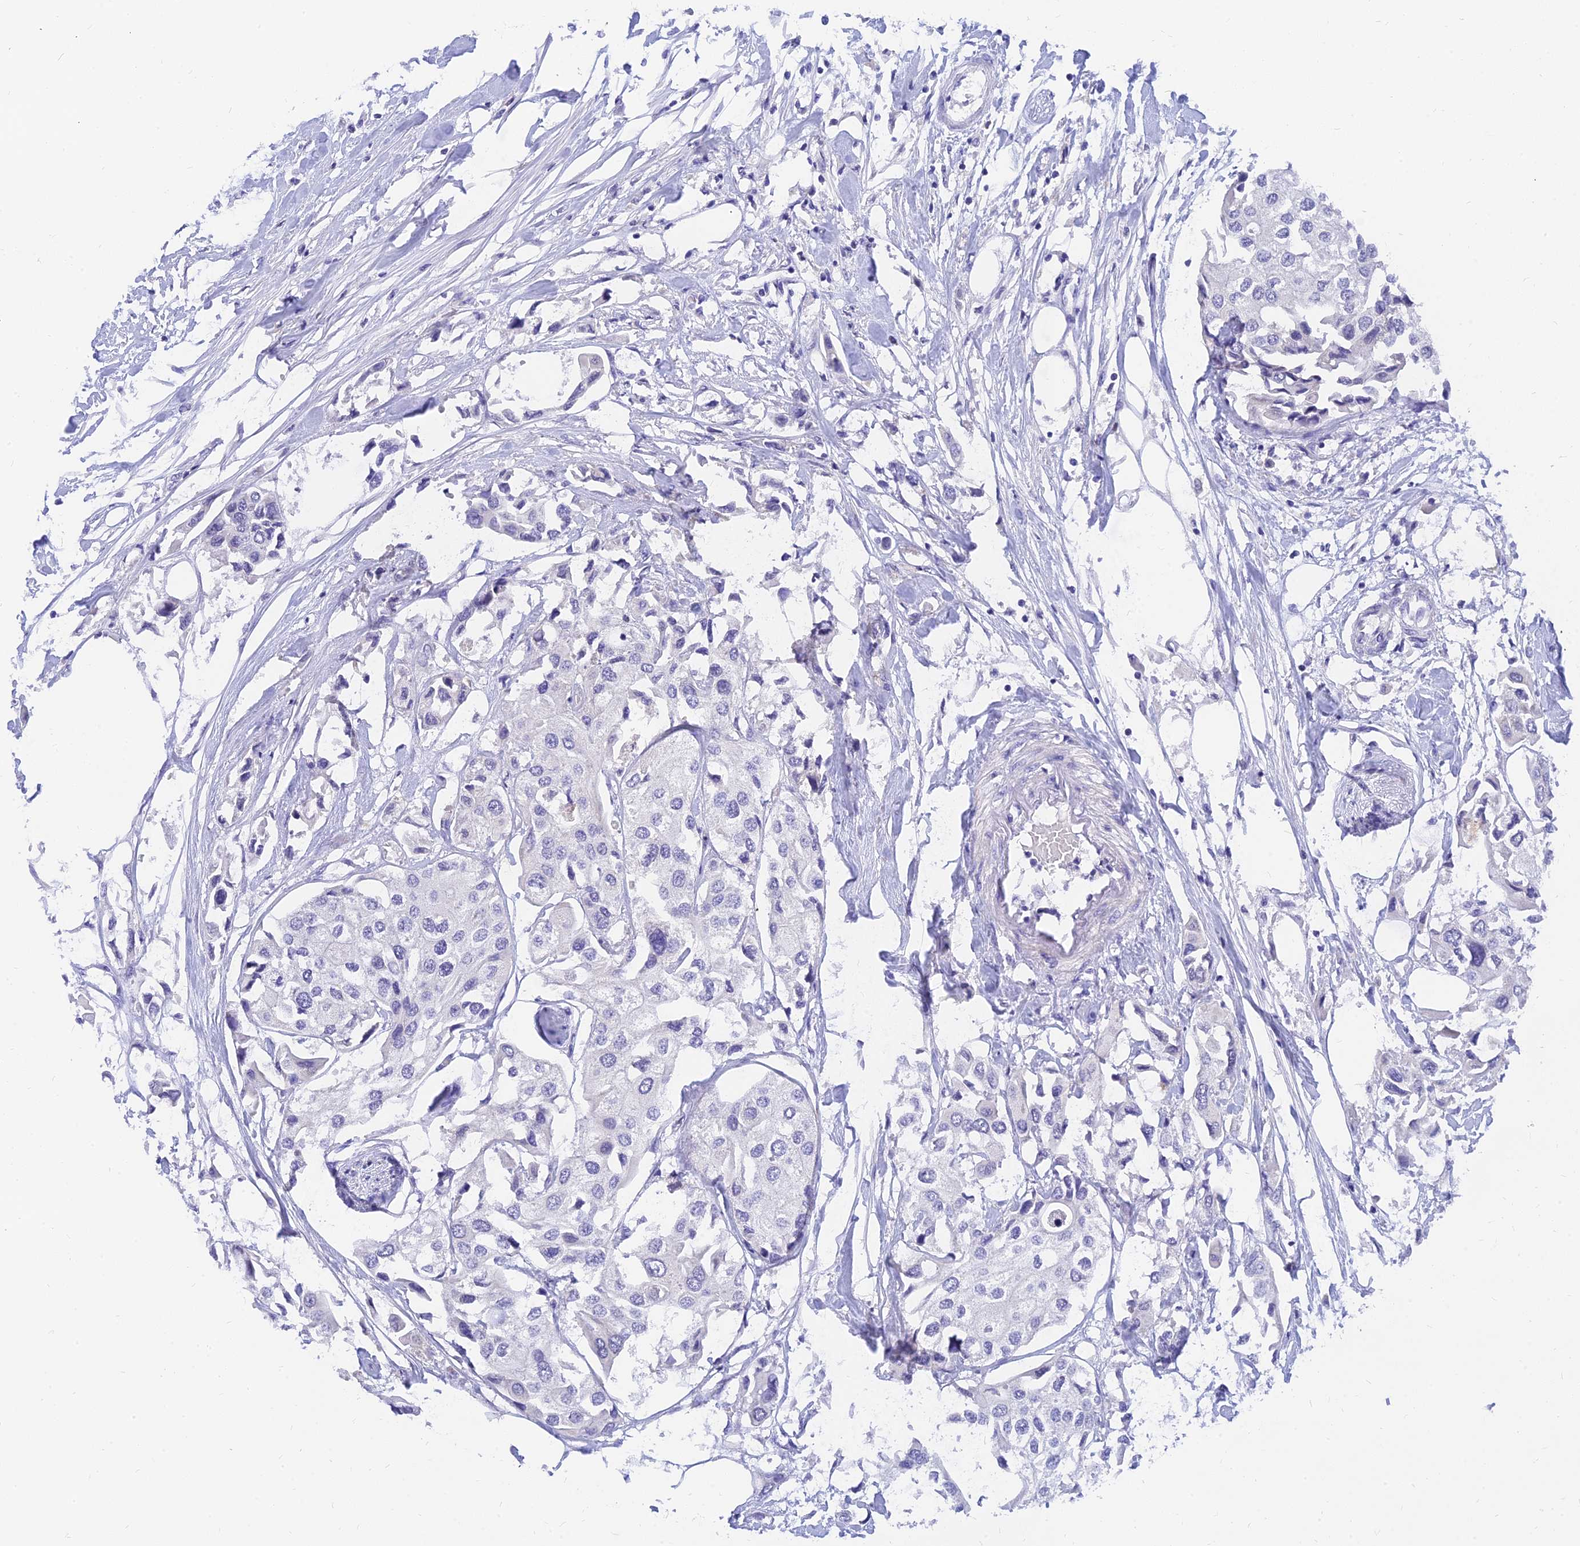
{"staining": {"intensity": "negative", "quantity": "none", "location": "none"}, "tissue": "urothelial cancer", "cell_type": "Tumor cells", "image_type": "cancer", "snomed": [{"axis": "morphology", "description": "Urothelial carcinoma, High grade"}, {"axis": "topography", "description": "Urinary bladder"}], "caption": "High power microscopy photomicrograph of an immunohistochemistry (IHC) photomicrograph of urothelial cancer, revealing no significant expression in tumor cells.", "gene": "TMEM161B", "patient": {"sex": "male", "age": 64}}